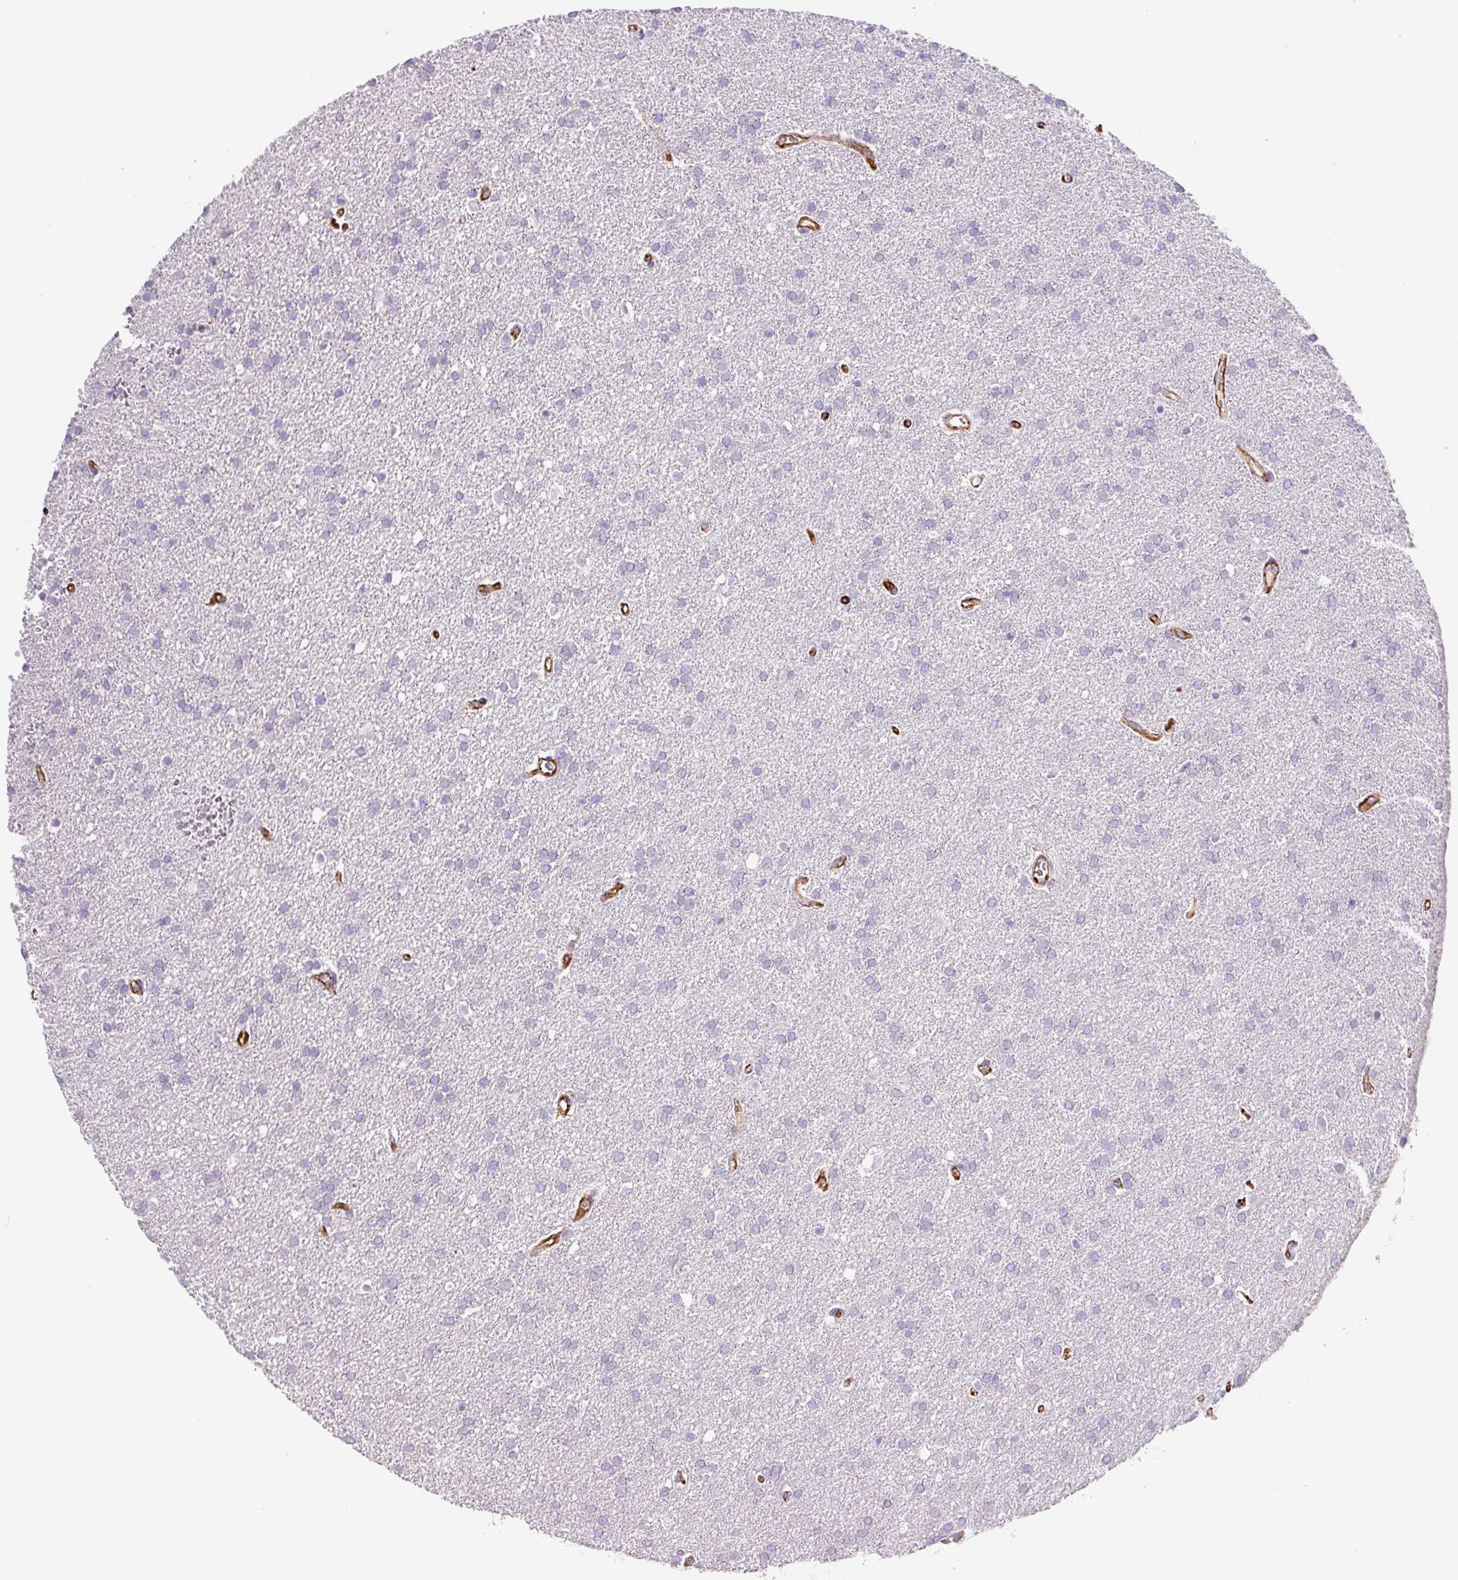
{"staining": {"intensity": "negative", "quantity": "none", "location": "none"}, "tissue": "glioma", "cell_type": "Tumor cells", "image_type": "cancer", "snomed": [{"axis": "morphology", "description": "Glioma, malignant, Low grade"}, {"axis": "topography", "description": "Brain"}], "caption": "Glioma was stained to show a protein in brown. There is no significant positivity in tumor cells.", "gene": "NES", "patient": {"sex": "female", "age": 34}}